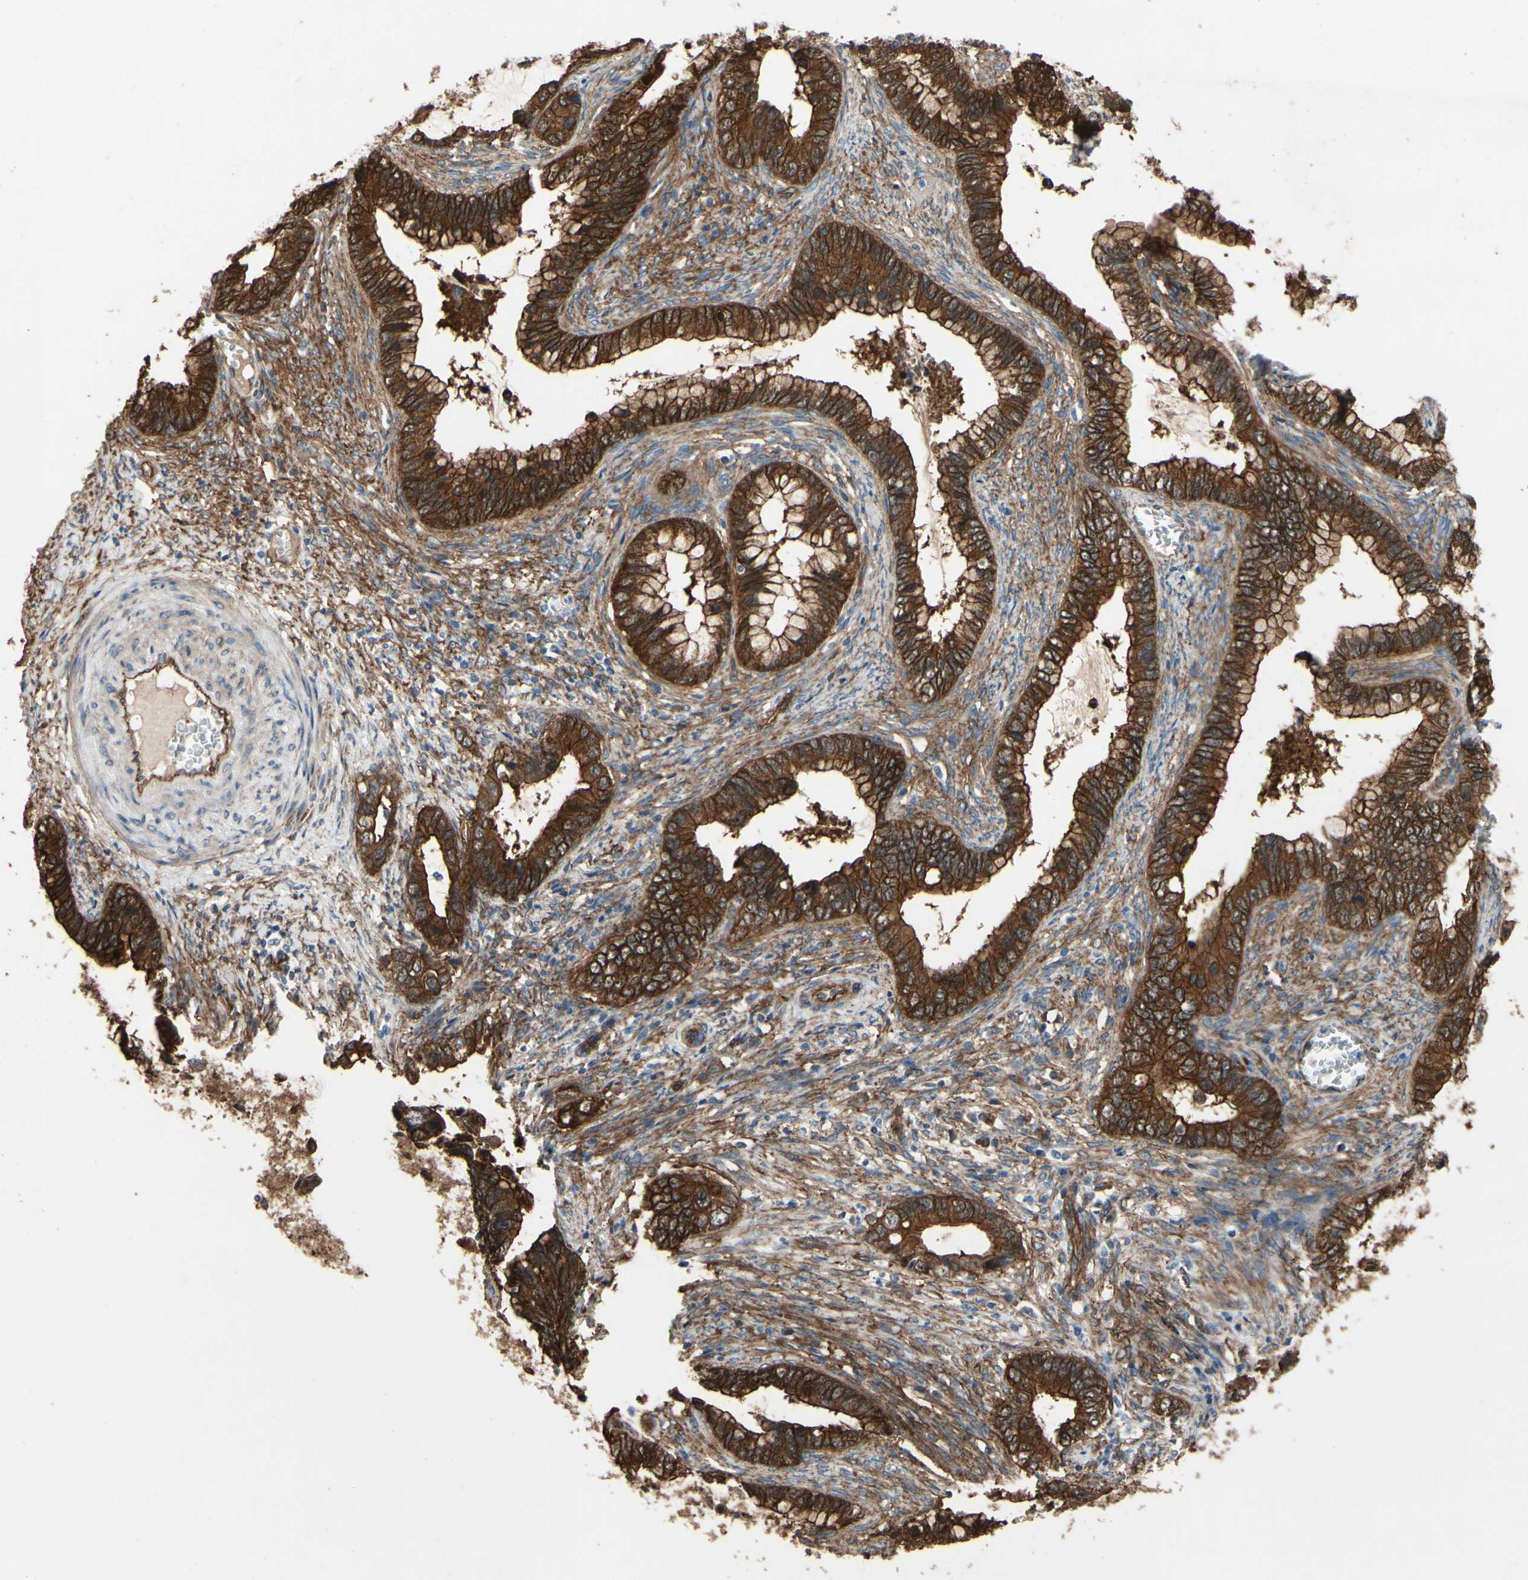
{"staining": {"intensity": "strong", "quantity": ">75%", "location": "cytoplasmic/membranous"}, "tissue": "cervical cancer", "cell_type": "Tumor cells", "image_type": "cancer", "snomed": [{"axis": "morphology", "description": "Adenocarcinoma, NOS"}, {"axis": "topography", "description": "Cervix"}], "caption": "Strong cytoplasmic/membranous protein positivity is seen in approximately >75% of tumor cells in adenocarcinoma (cervical). (DAB (3,3'-diaminobenzidine) = brown stain, brightfield microscopy at high magnification).", "gene": "CTTNBP2", "patient": {"sex": "female", "age": 44}}